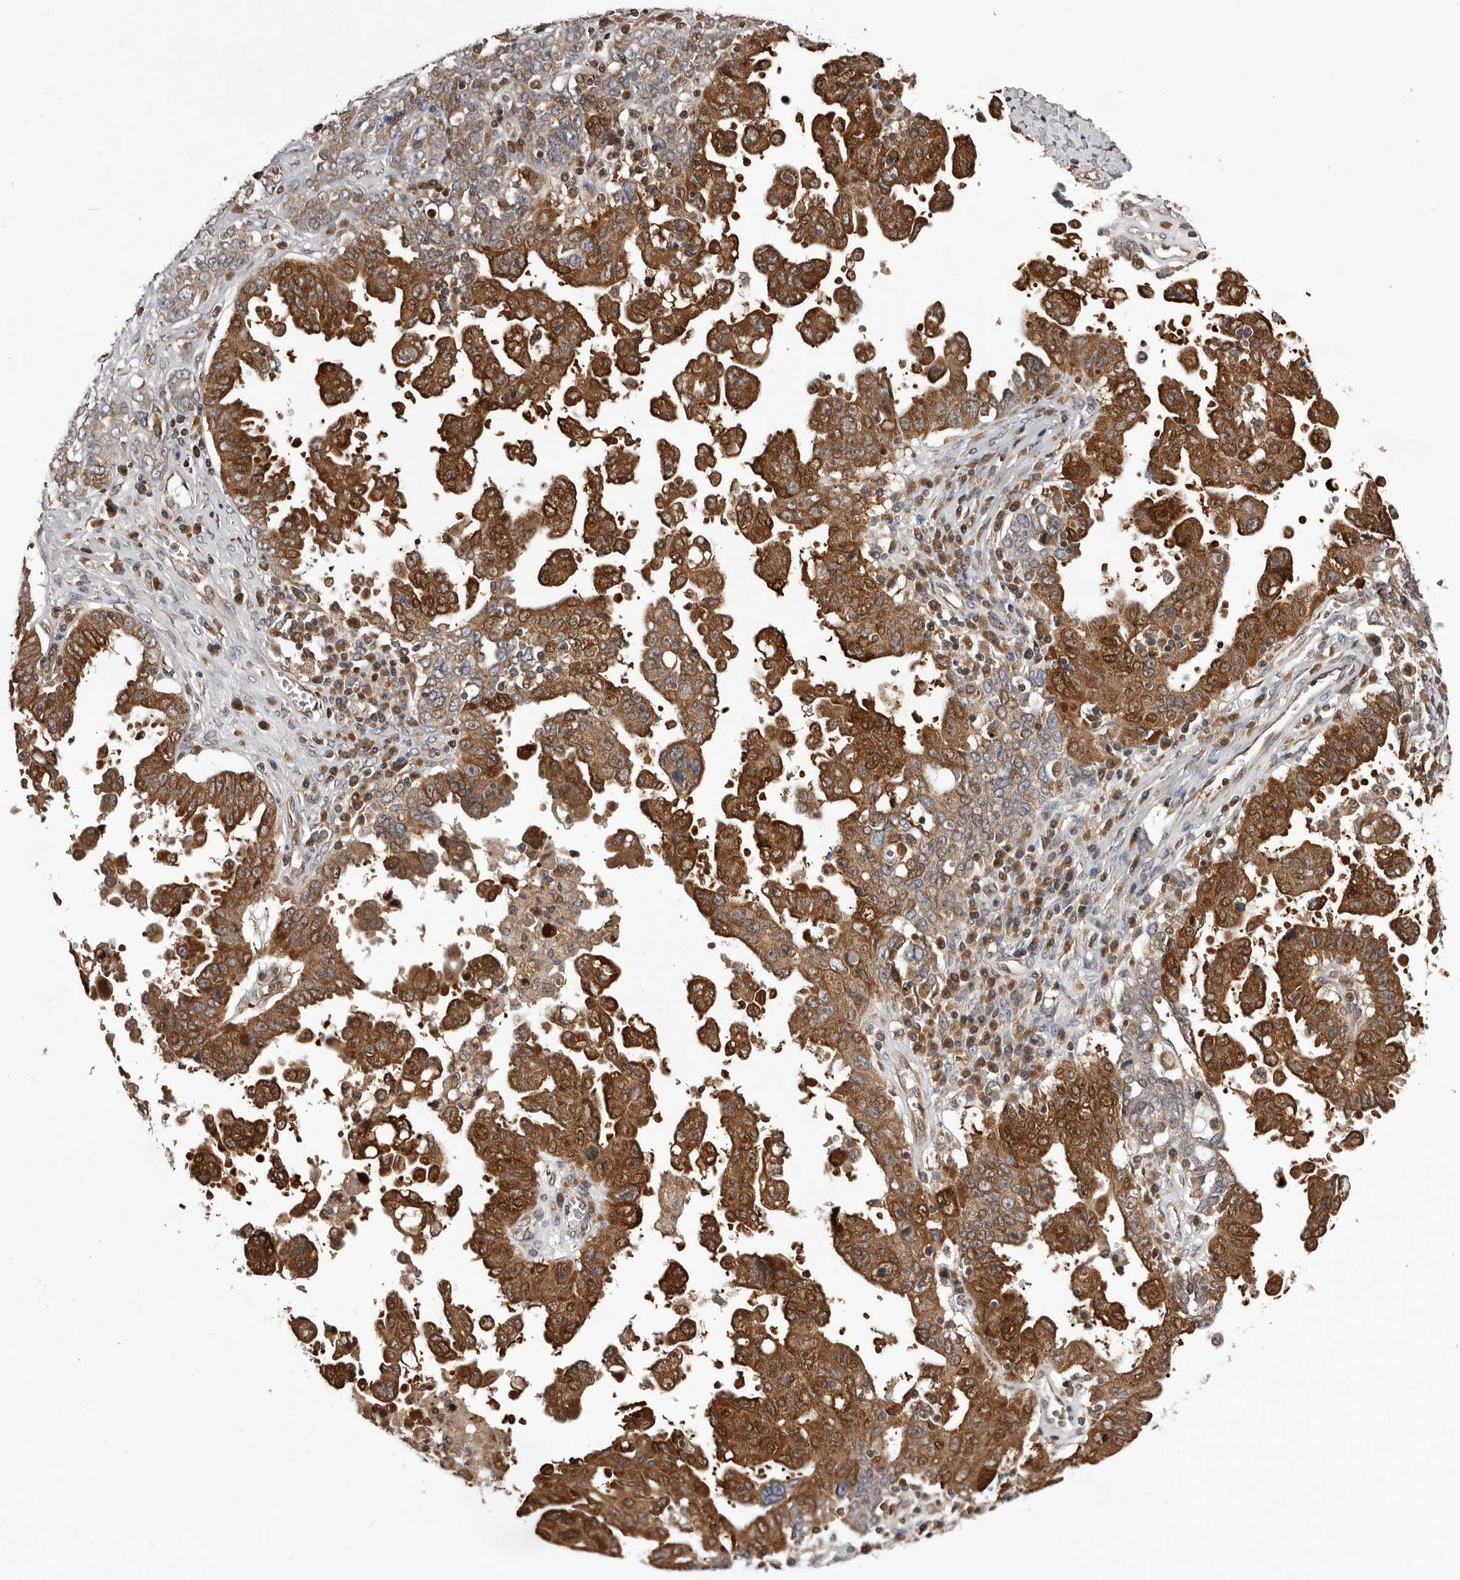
{"staining": {"intensity": "strong", "quantity": "25%-75%", "location": "cytoplasmic/membranous"}, "tissue": "ovarian cancer", "cell_type": "Tumor cells", "image_type": "cancer", "snomed": [{"axis": "morphology", "description": "Carcinoma, endometroid"}, {"axis": "topography", "description": "Ovary"}], "caption": "A micrograph of human ovarian cancer (endometroid carcinoma) stained for a protein reveals strong cytoplasmic/membranous brown staining in tumor cells.", "gene": "GADD45B", "patient": {"sex": "female", "age": 62}}